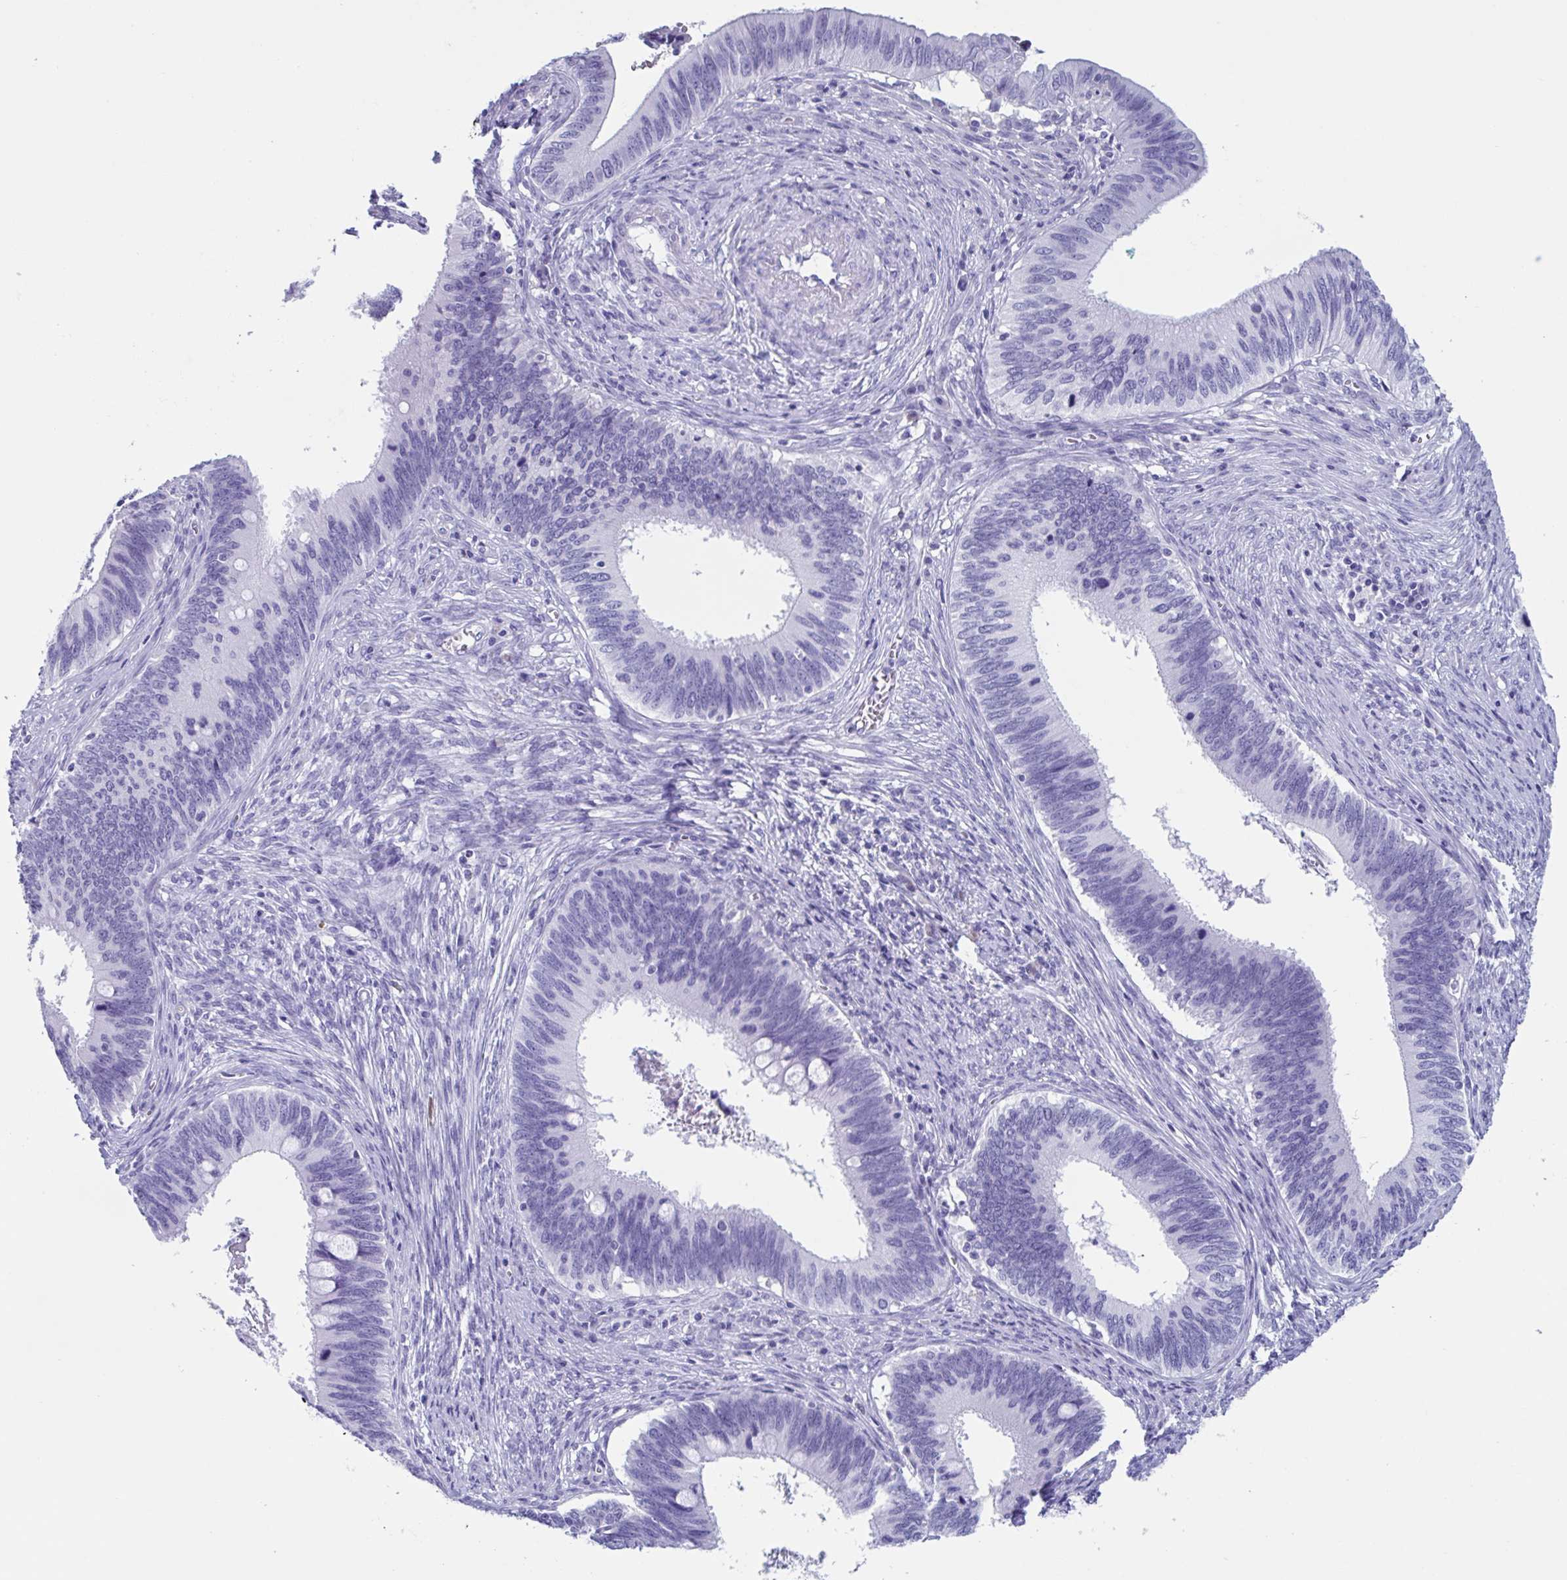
{"staining": {"intensity": "negative", "quantity": "none", "location": "none"}, "tissue": "cervical cancer", "cell_type": "Tumor cells", "image_type": "cancer", "snomed": [{"axis": "morphology", "description": "Adenocarcinoma, NOS"}, {"axis": "topography", "description": "Cervix"}], "caption": "Immunohistochemistry (IHC) of cervical cancer demonstrates no expression in tumor cells.", "gene": "USP35", "patient": {"sex": "female", "age": 42}}